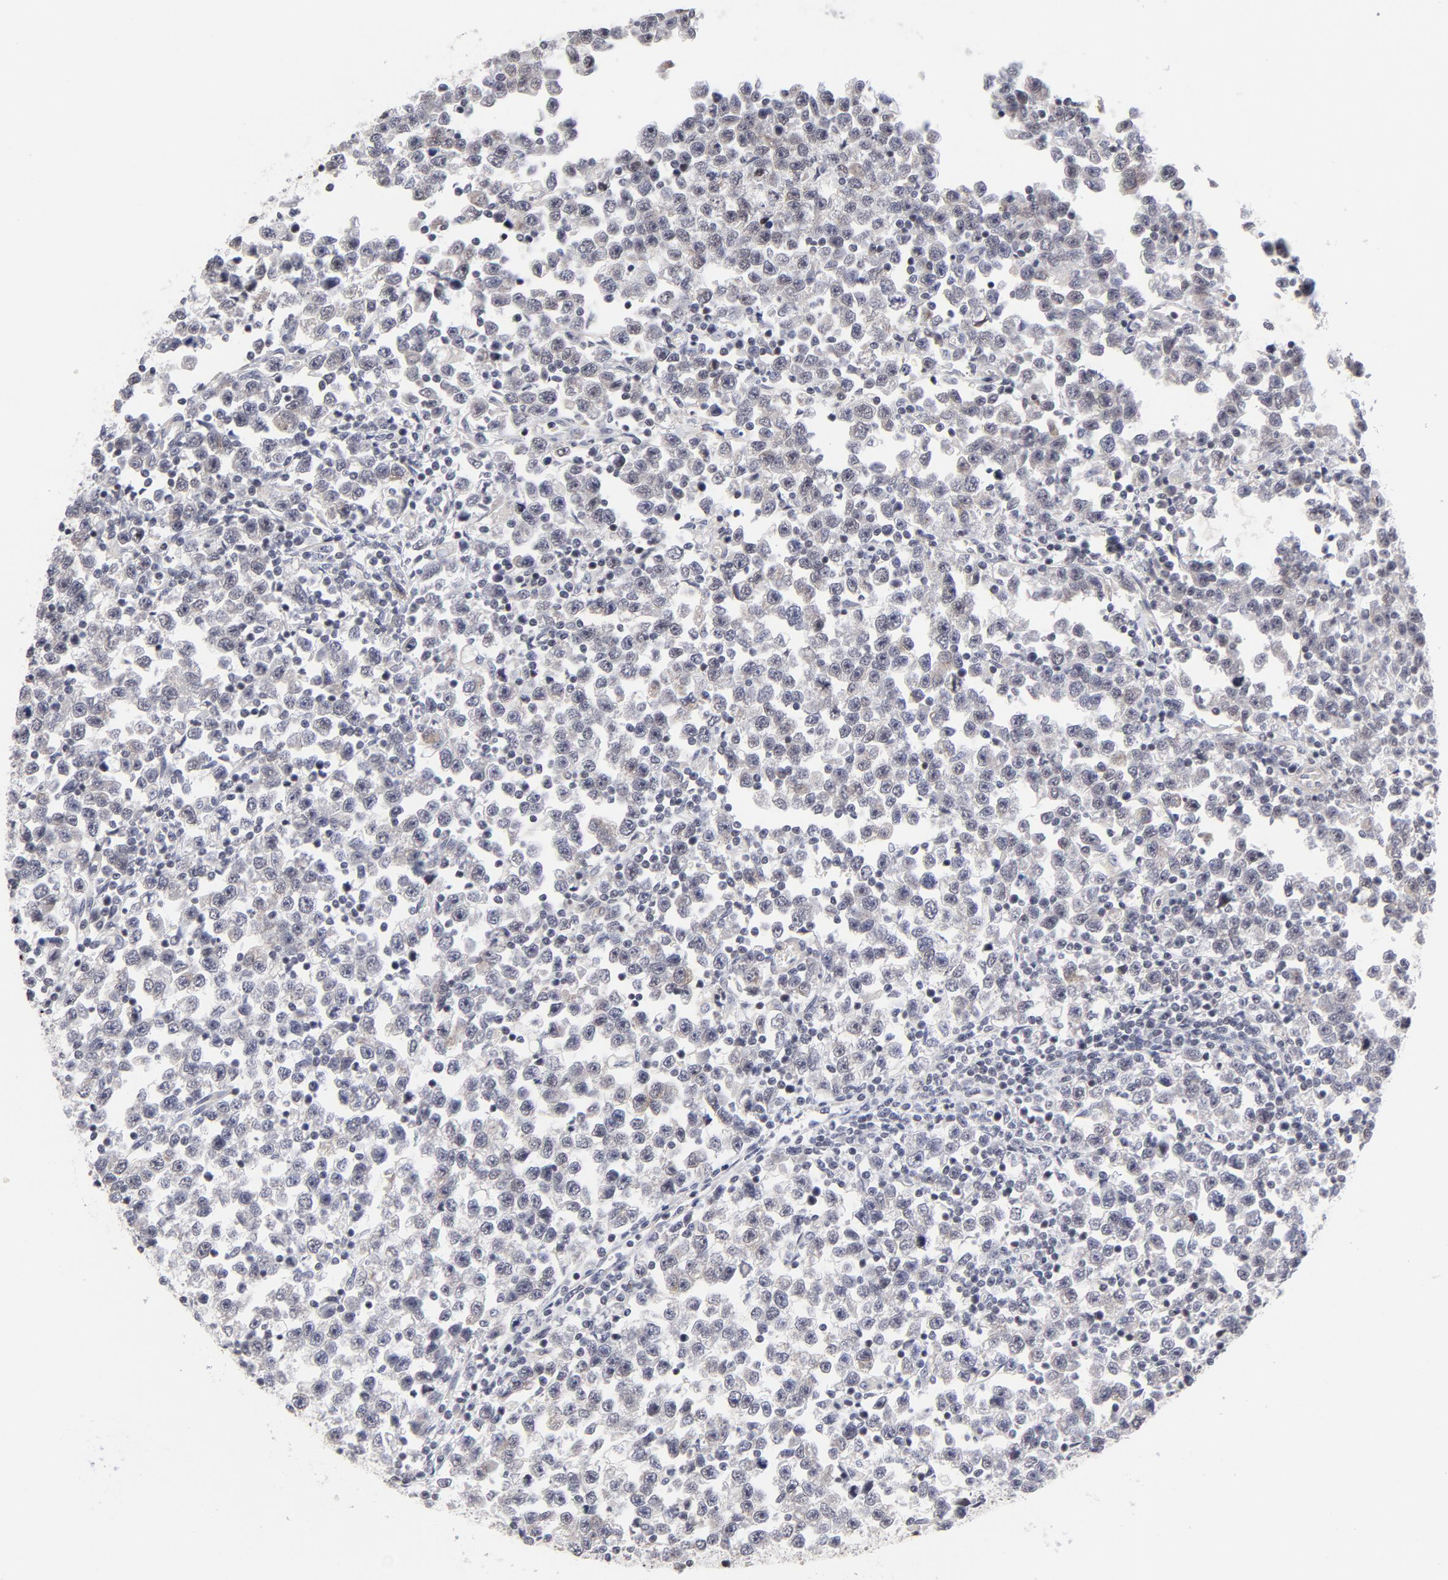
{"staining": {"intensity": "negative", "quantity": "none", "location": "none"}, "tissue": "testis cancer", "cell_type": "Tumor cells", "image_type": "cancer", "snomed": [{"axis": "morphology", "description": "Seminoma, NOS"}, {"axis": "topography", "description": "Testis"}], "caption": "Human testis cancer (seminoma) stained for a protein using immunohistochemistry (IHC) shows no staining in tumor cells.", "gene": "CTCF", "patient": {"sex": "male", "age": 43}}